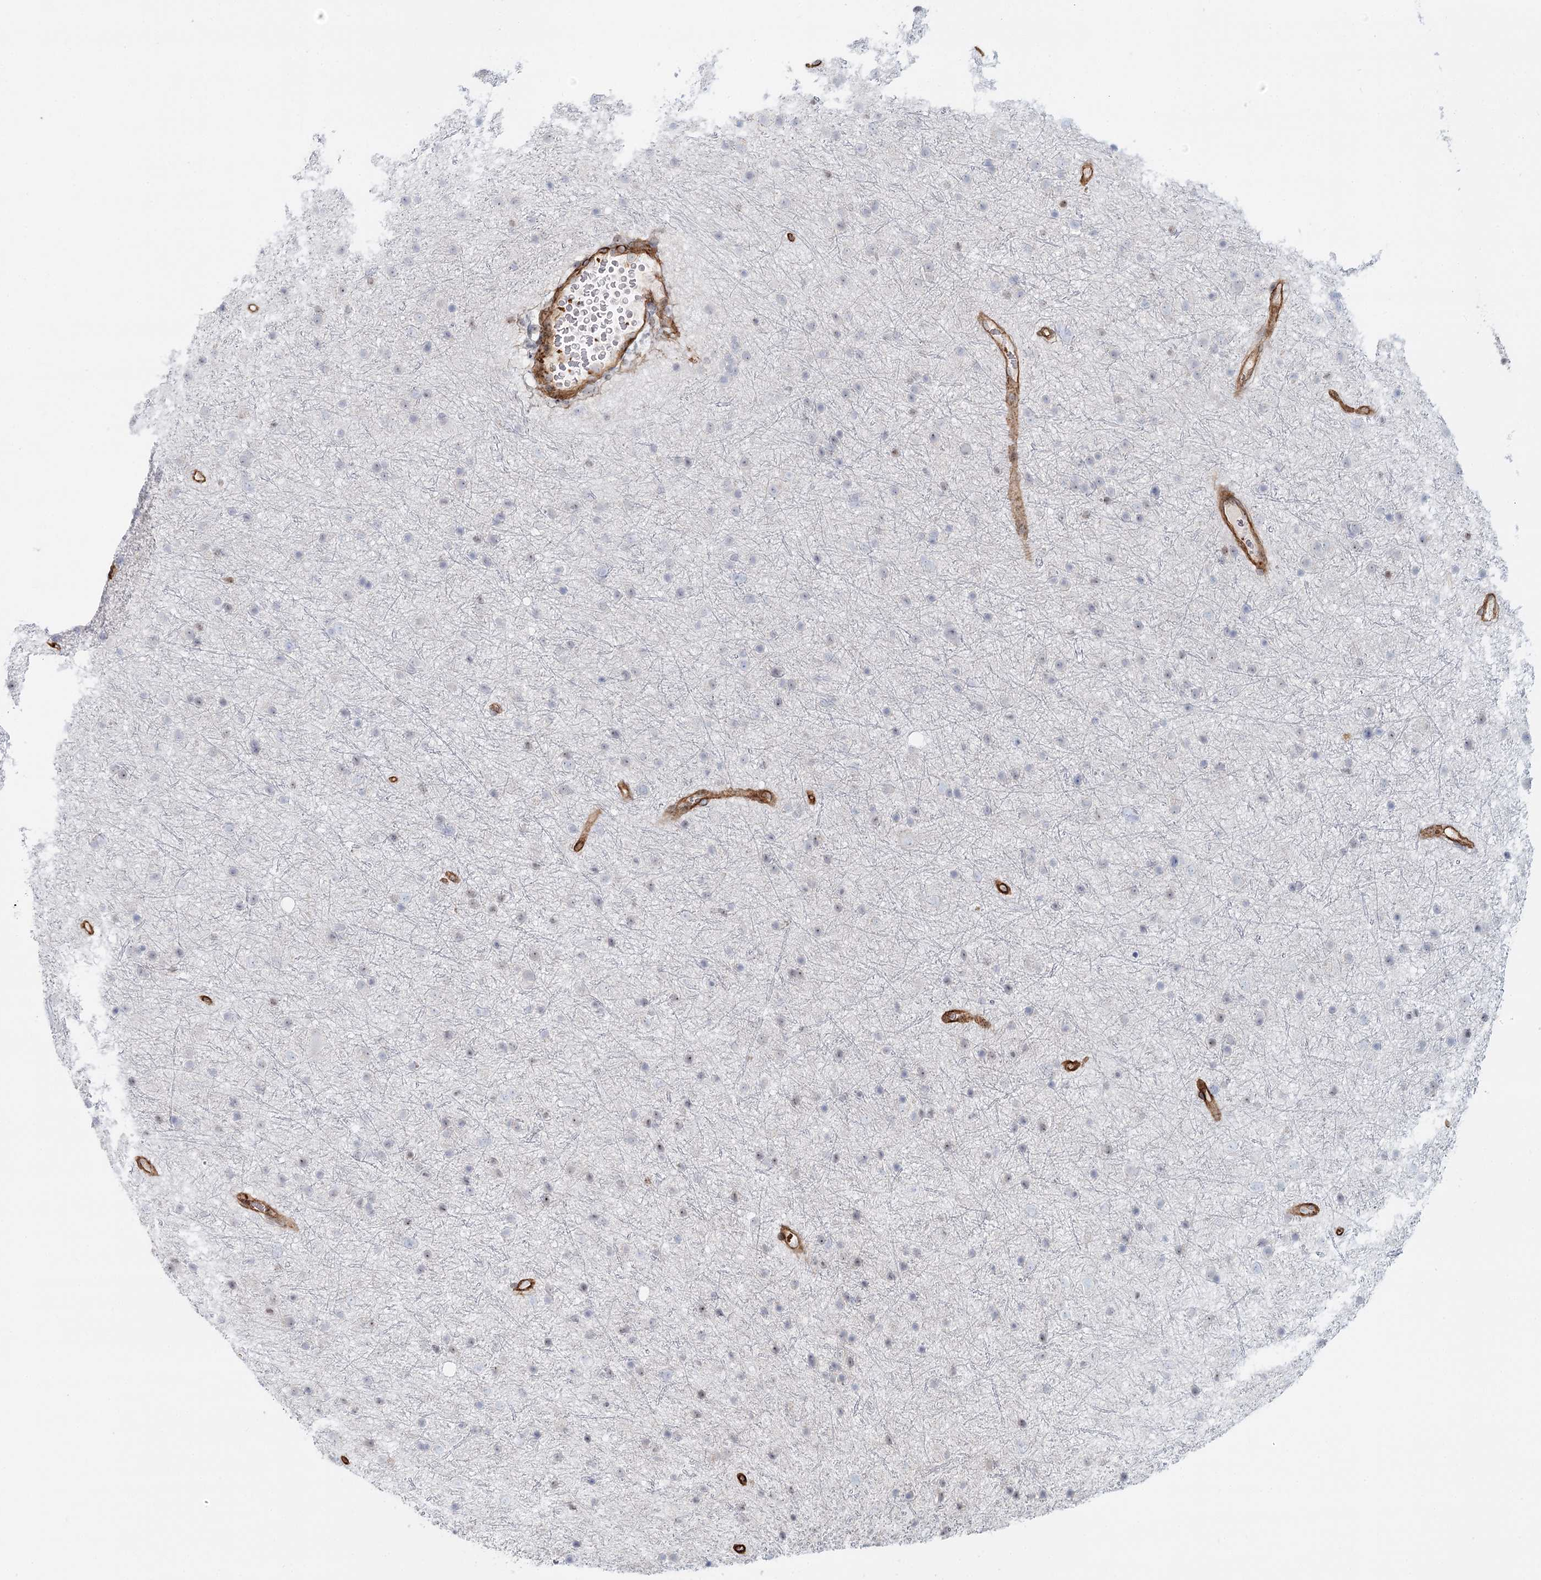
{"staining": {"intensity": "weak", "quantity": "<25%", "location": "nuclear"}, "tissue": "glioma", "cell_type": "Tumor cells", "image_type": "cancer", "snomed": [{"axis": "morphology", "description": "Glioma, malignant, Low grade"}, {"axis": "topography", "description": "Cerebral cortex"}], "caption": "This is a image of immunohistochemistry staining of glioma, which shows no positivity in tumor cells.", "gene": "ZFYVE28", "patient": {"sex": "female", "age": 39}}